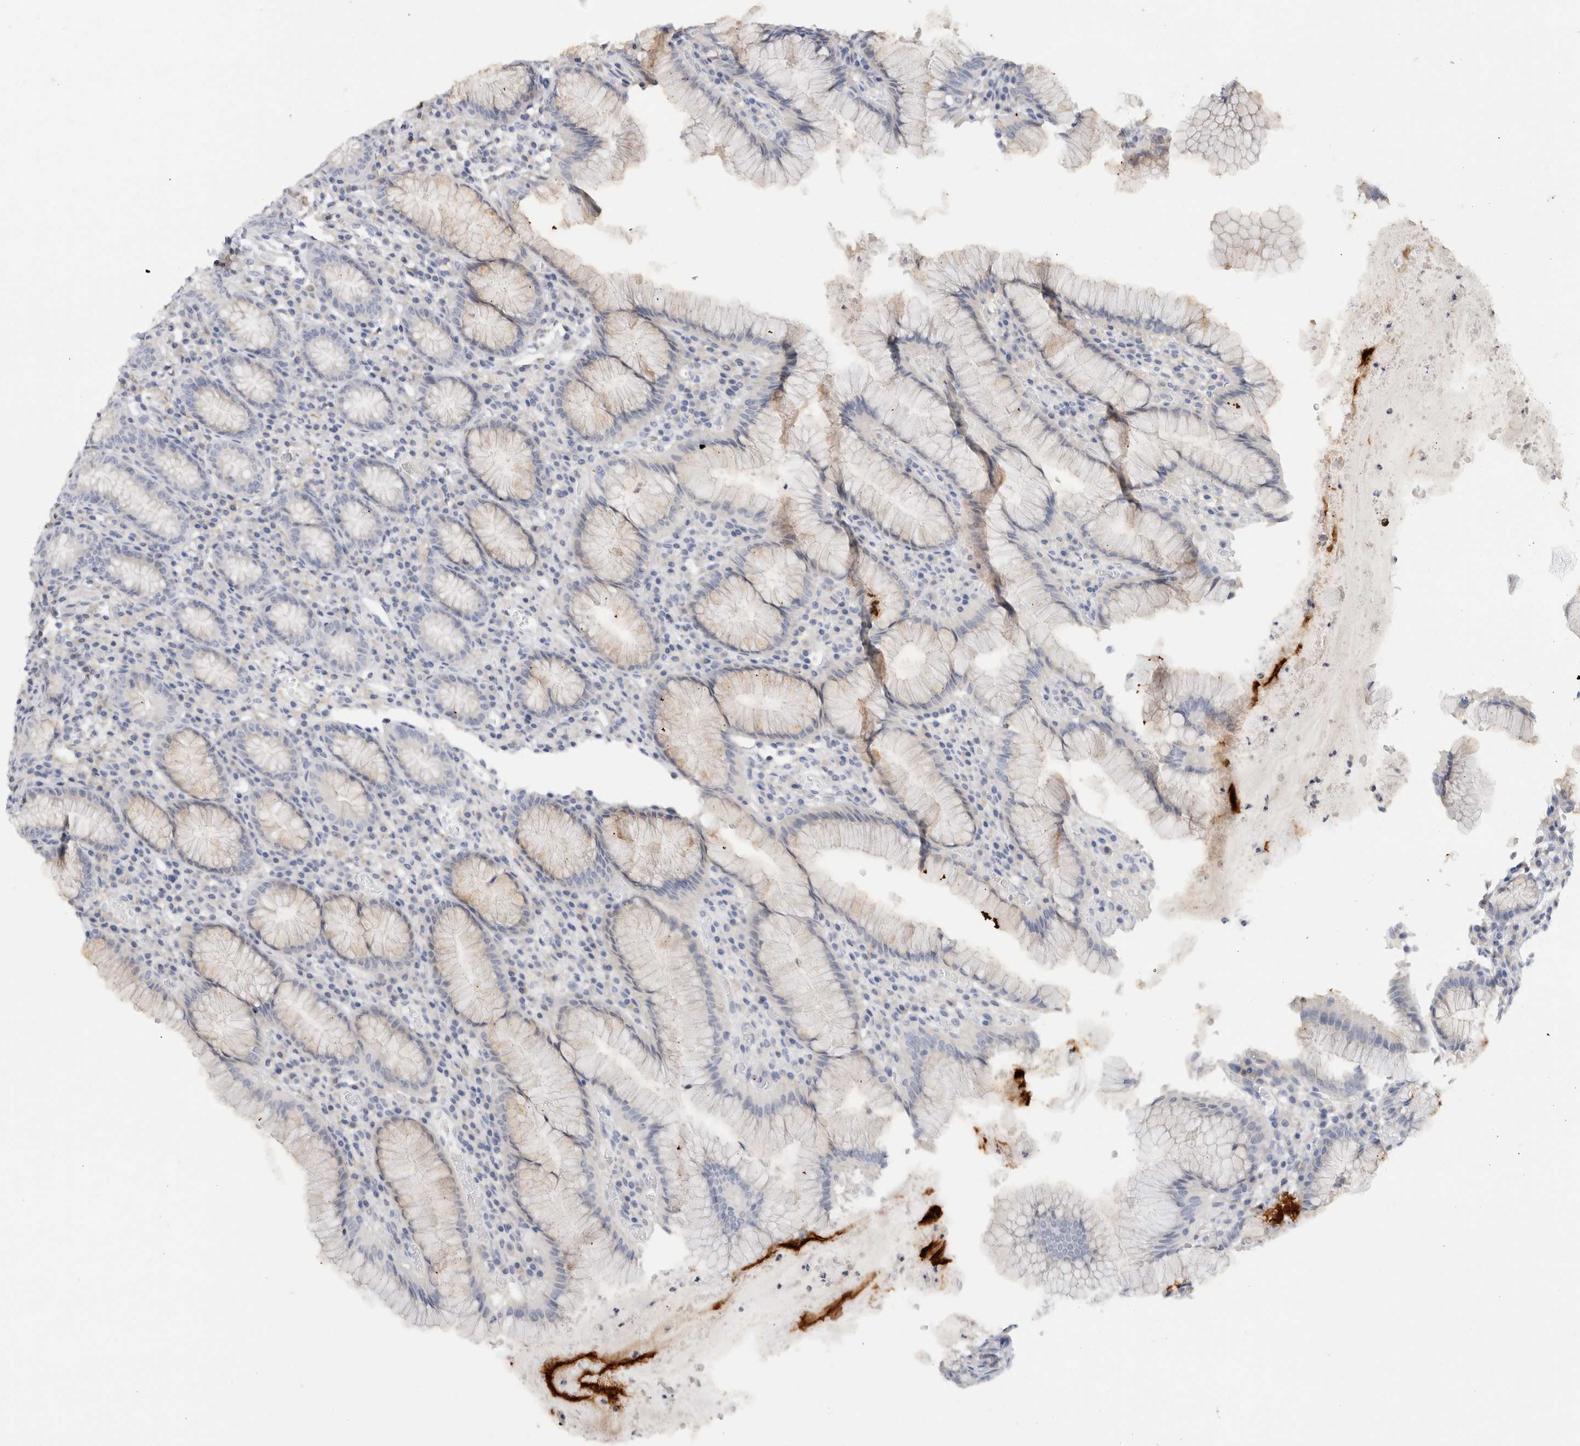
{"staining": {"intensity": "weak", "quantity": "<25%", "location": "cytoplasmic/membranous"}, "tissue": "stomach", "cell_type": "Glandular cells", "image_type": "normal", "snomed": [{"axis": "morphology", "description": "Normal tissue, NOS"}, {"axis": "topography", "description": "Stomach"}], "caption": "DAB immunohistochemical staining of normal stomach reveals no significant staining in glandular cells.", "gene": "ADAM30", "patient": {"sex": "male", "age": 55}}